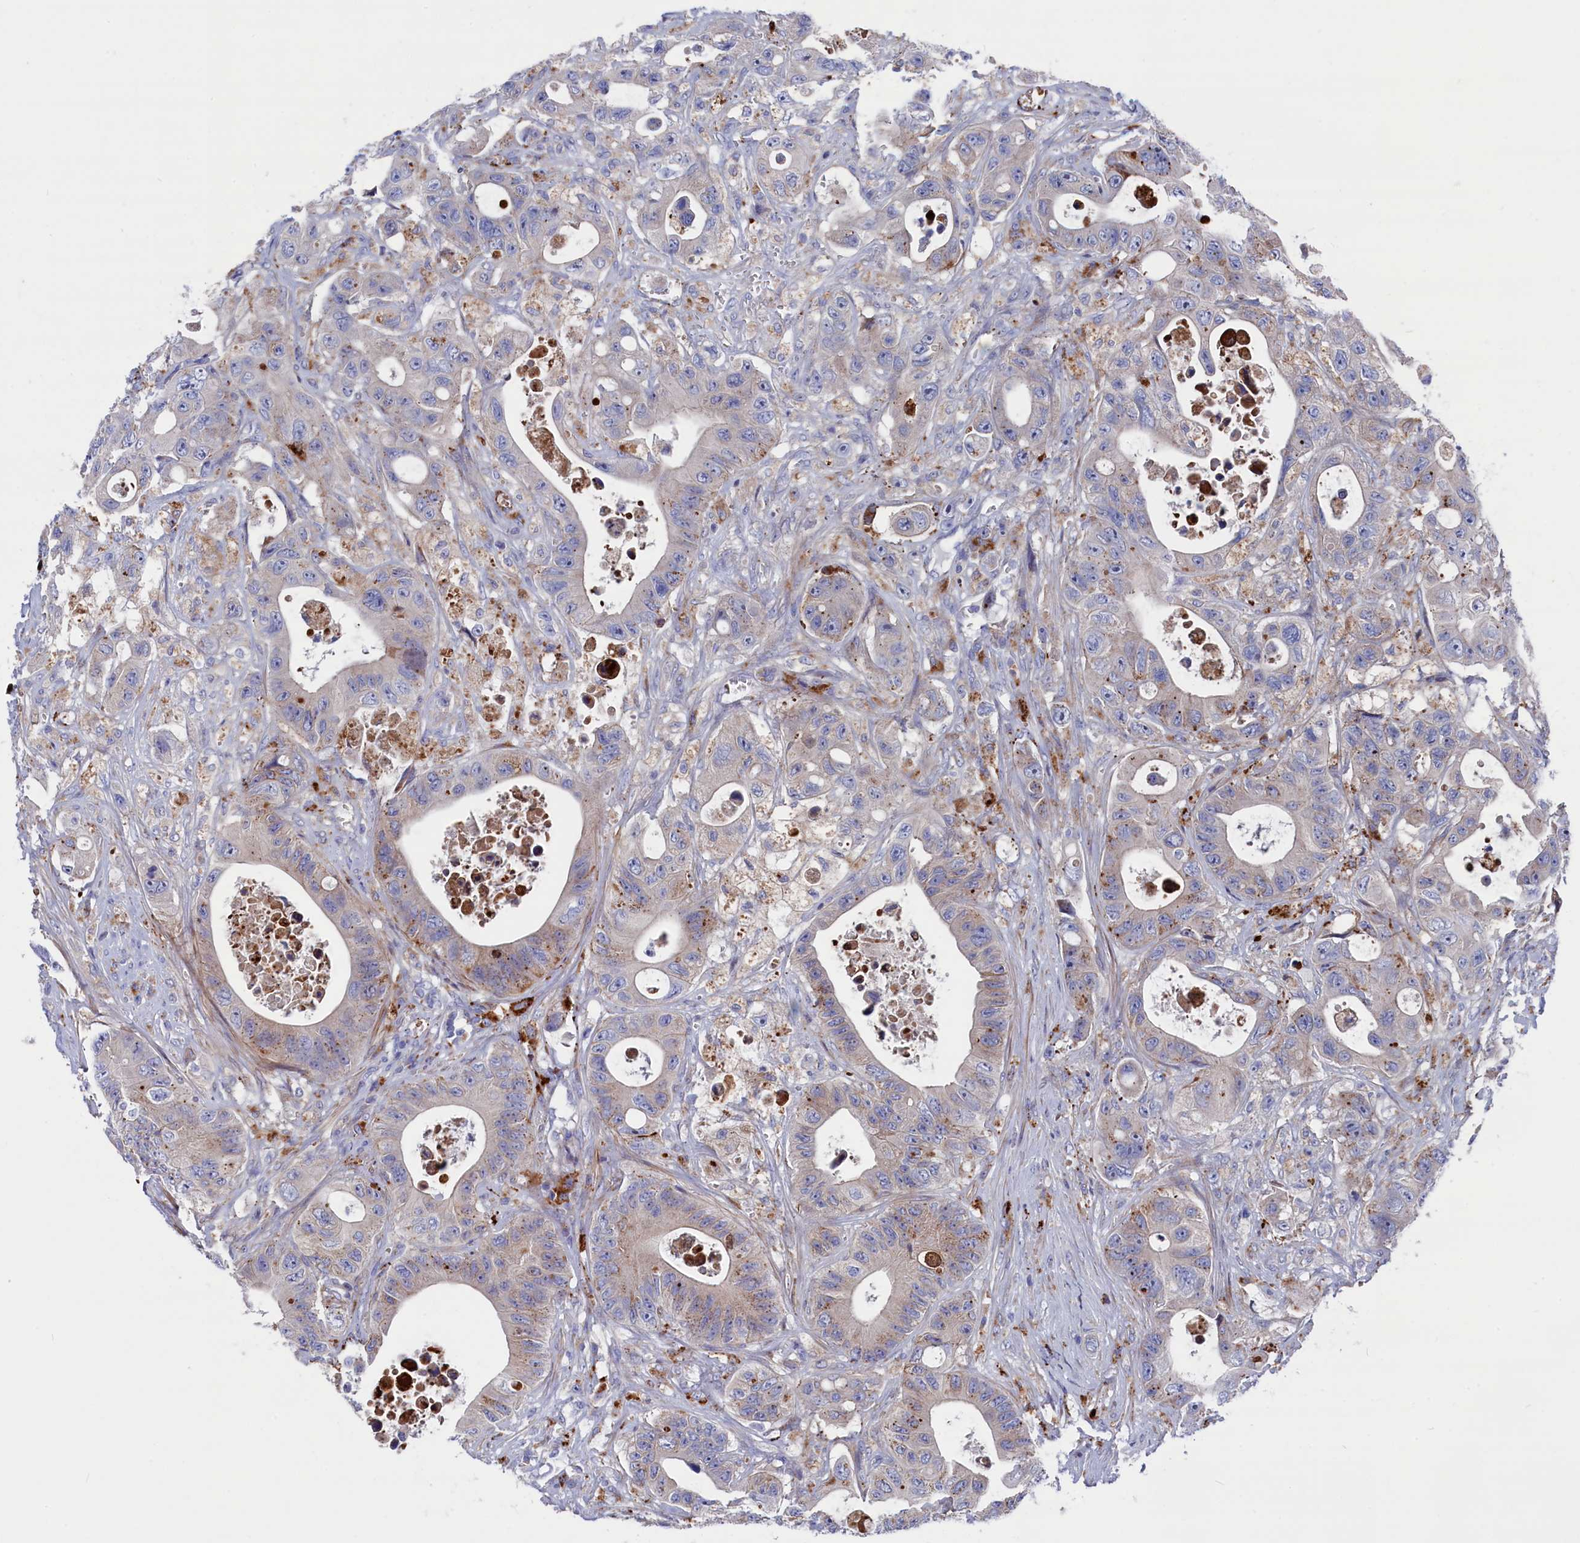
{"staining": {"intensity": "weak", "quantity": "25%-75%", "location": "cytoplasmic/membranous"}, "tissue": "colorectal cancer", "cell_type": "Tumor cells", "image_type": "cancer", "snomed": [{"axis": "morphology", "description": "Adenocarcinoma, NOS"}, {"axis": "topography", "description": "Colon"}], "caption": "IHC (DAB) staining of colorectal cancer exhibits weak cytoplasmic/membranous protein staining in approximately 25%-75% of tumor cells.", "gene": "NUDT7", "patient": {"sex": "female", "age": 46}}